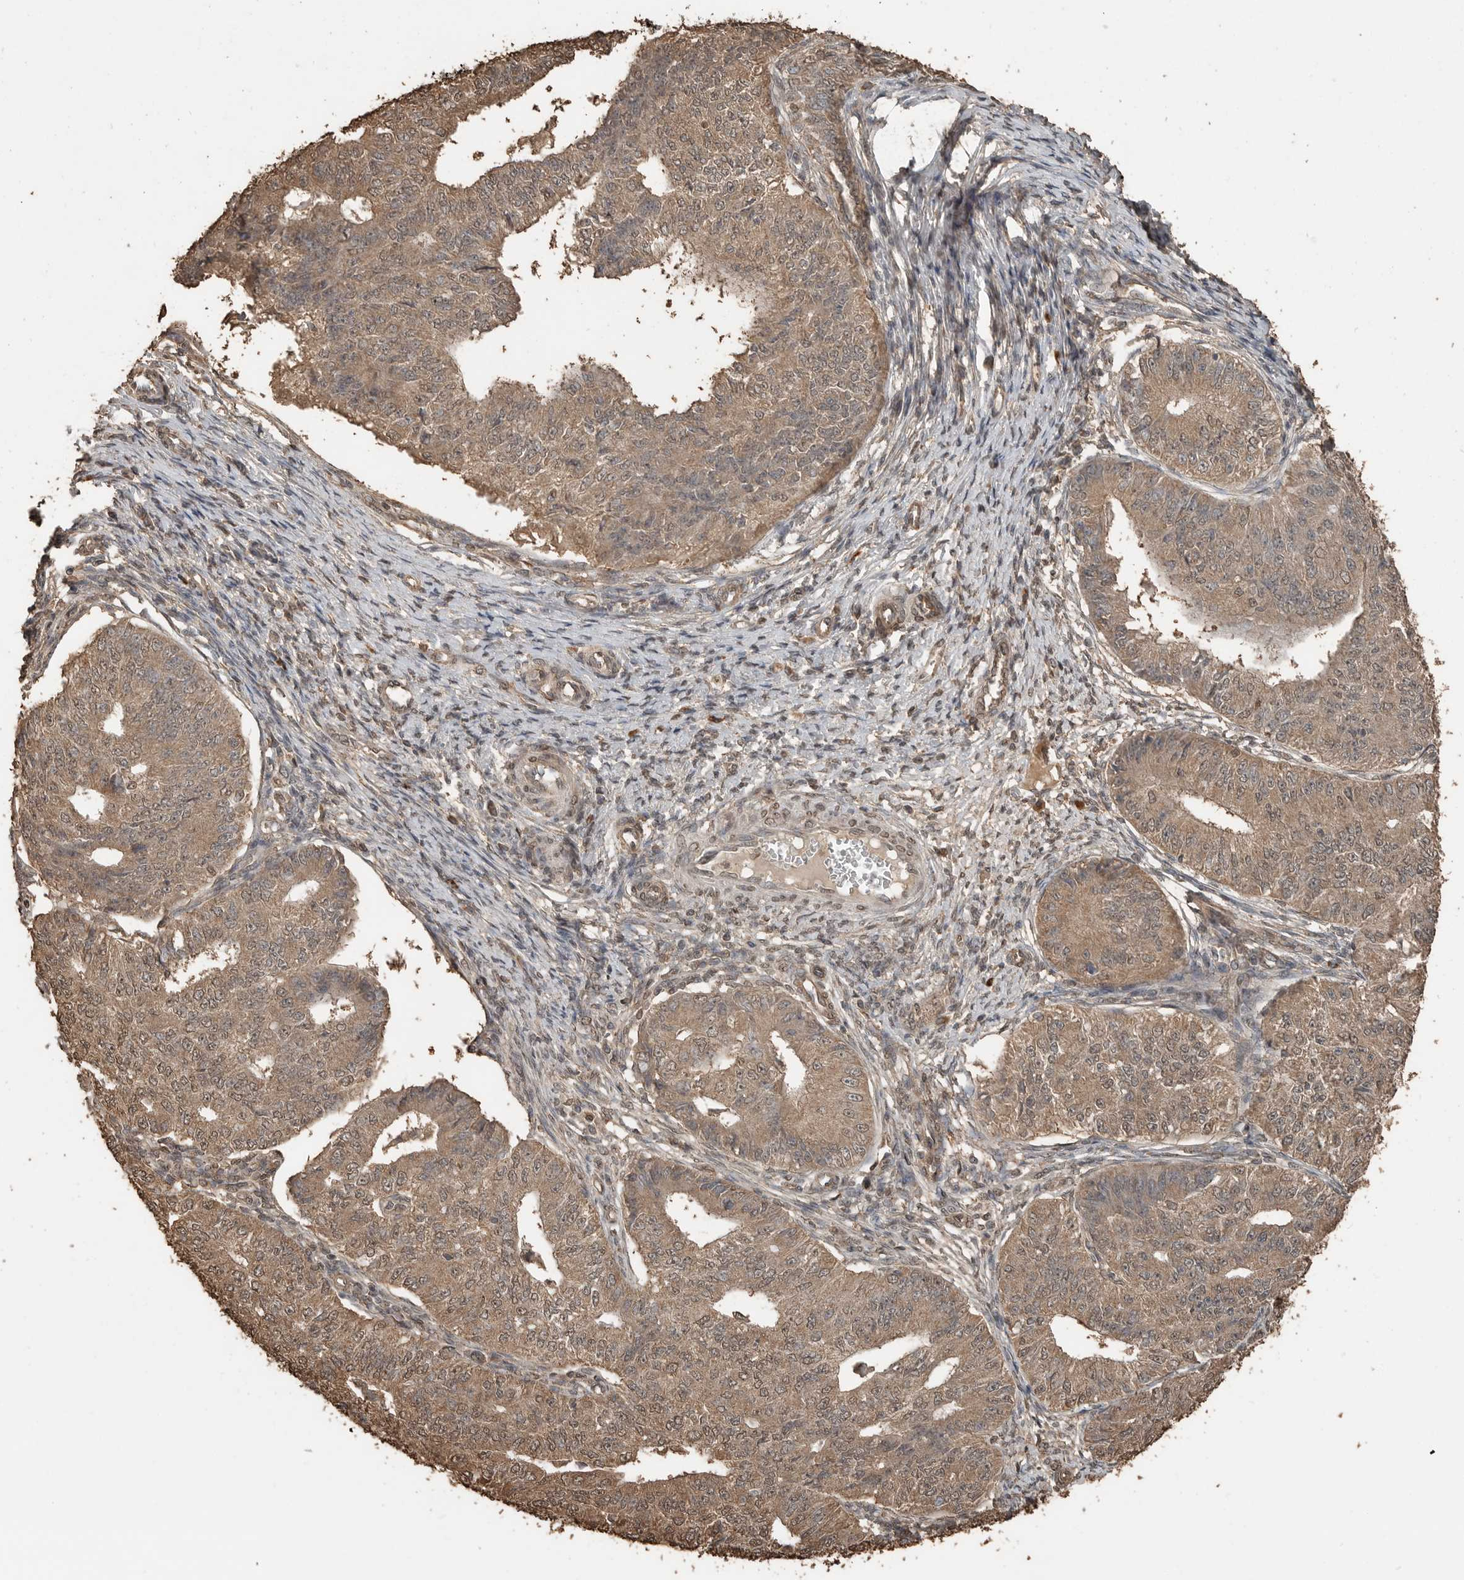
{"staining": {"intensity": "moderate", "quantity": ">75%", "location": "cytoplasmic/membranous,nuclear"}, "tissue": "endometrial cancer", "cell_type": "Tumor cells", "image_type": "cancer", "snomed": [{"axis": "morphology", "description": "Adenocarcinoma, NOS"}, {"axis": "topography", "description": "Endometrium"}], "caption": "High-power microscopy captured an IHC histopathology image of endometrial adenocarcinoma, revealing moderate cytoplasmic/membranous and nuclear positivity in about >75% of tumor cells.", "gene": "BLZF1", "patient": {"sex": "female", "age": 32}}